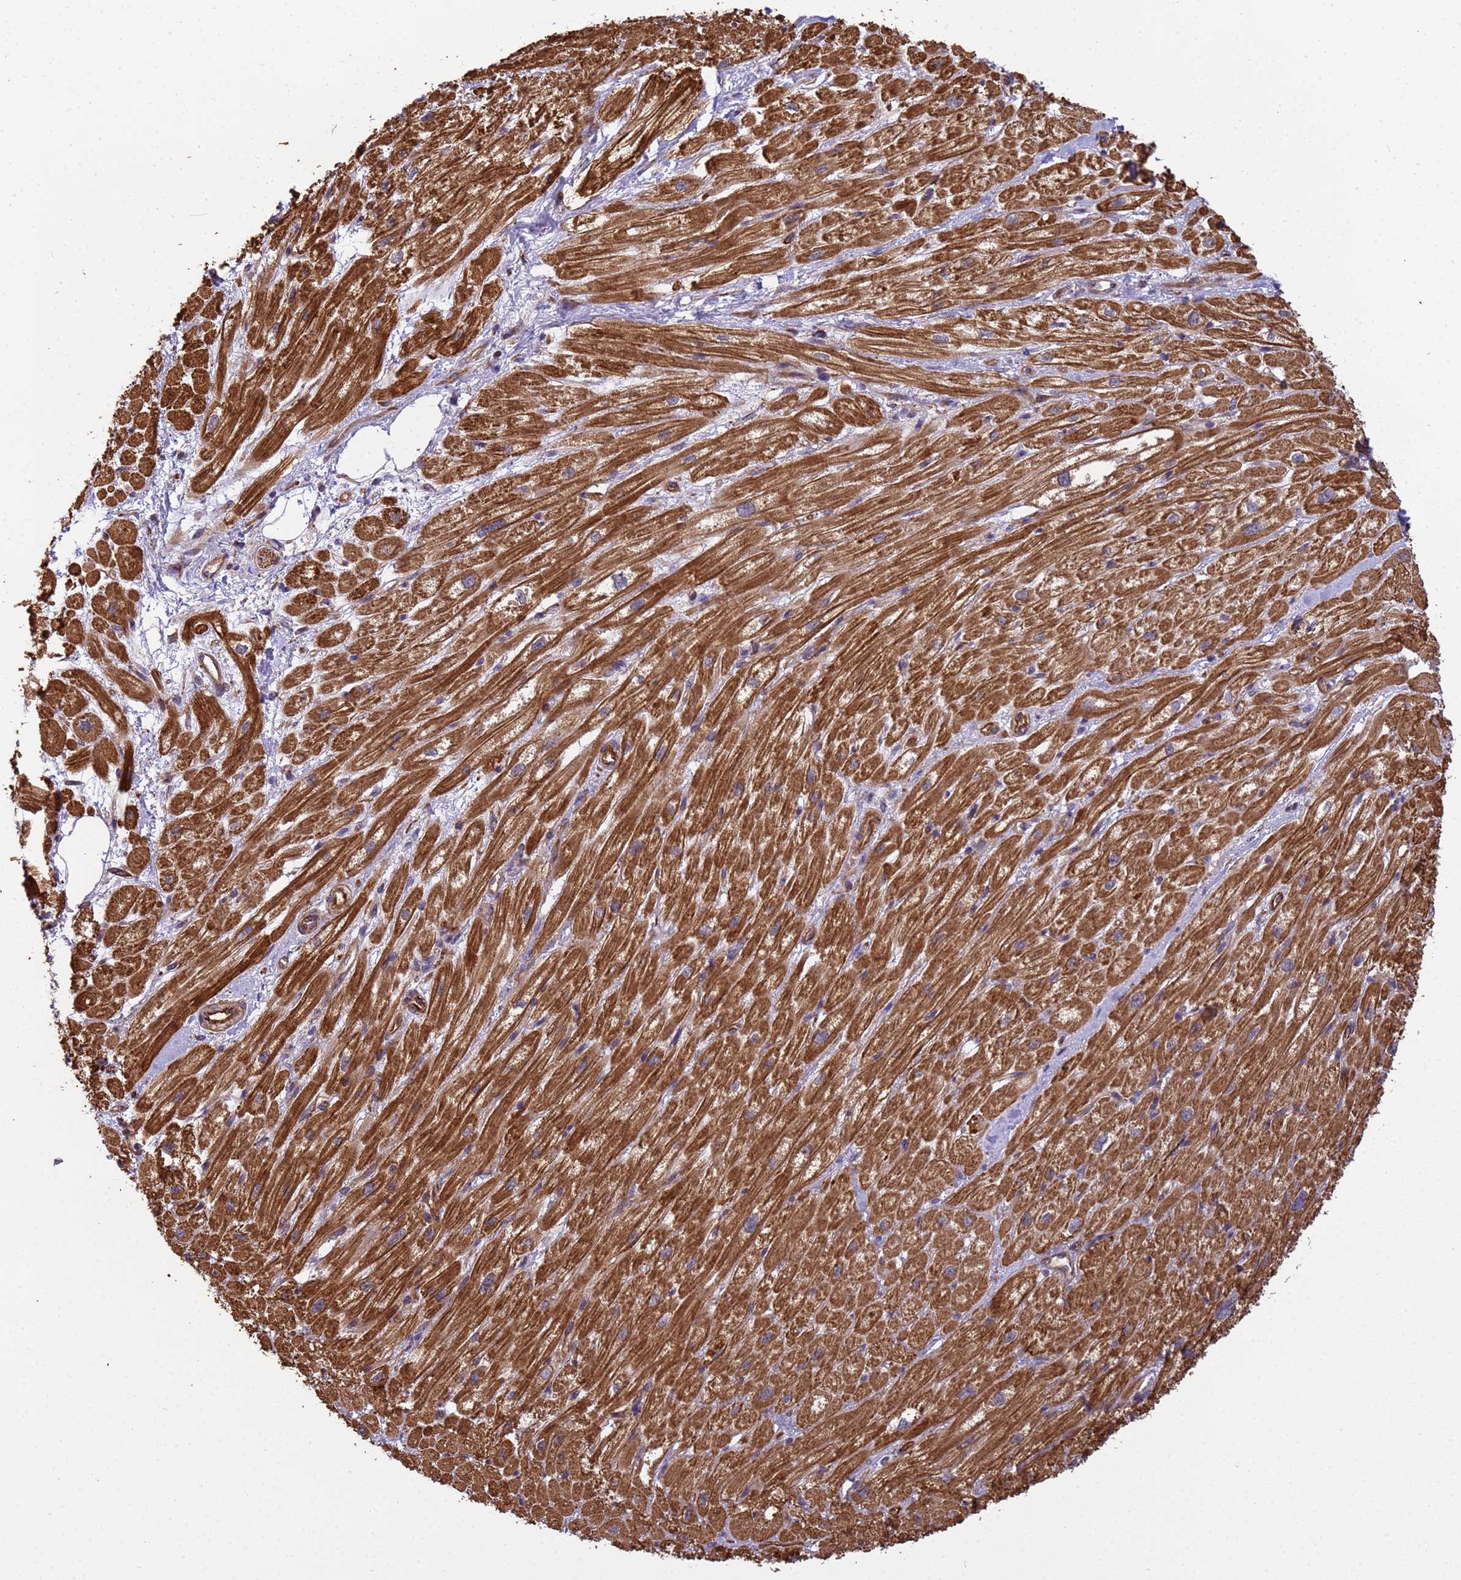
{"staining": {"intensity": "strong", "quantity": ">75%", "location": "cytoplasmic/membranous"}, "tissue": "heart muscle", "cell_type": "Cardiomyocytes", "image_type": "normal", "snomed": [{"axis": "morphology", "description": "Normal tissue, NOS"}, {"axis": "topography", "description": "Heart"}], "caption": "High-magnification brightfield microscopy of unremarkable heart muscle stained with DAB (brown) and counterstained with hematoxylin (blue). cardiomyocytes exhibit strong cytoplasmic/membranous positivity is present in about>75% of cells.", "gene": "ITGB4", "patient": {"sex": "male", "age": 65}}